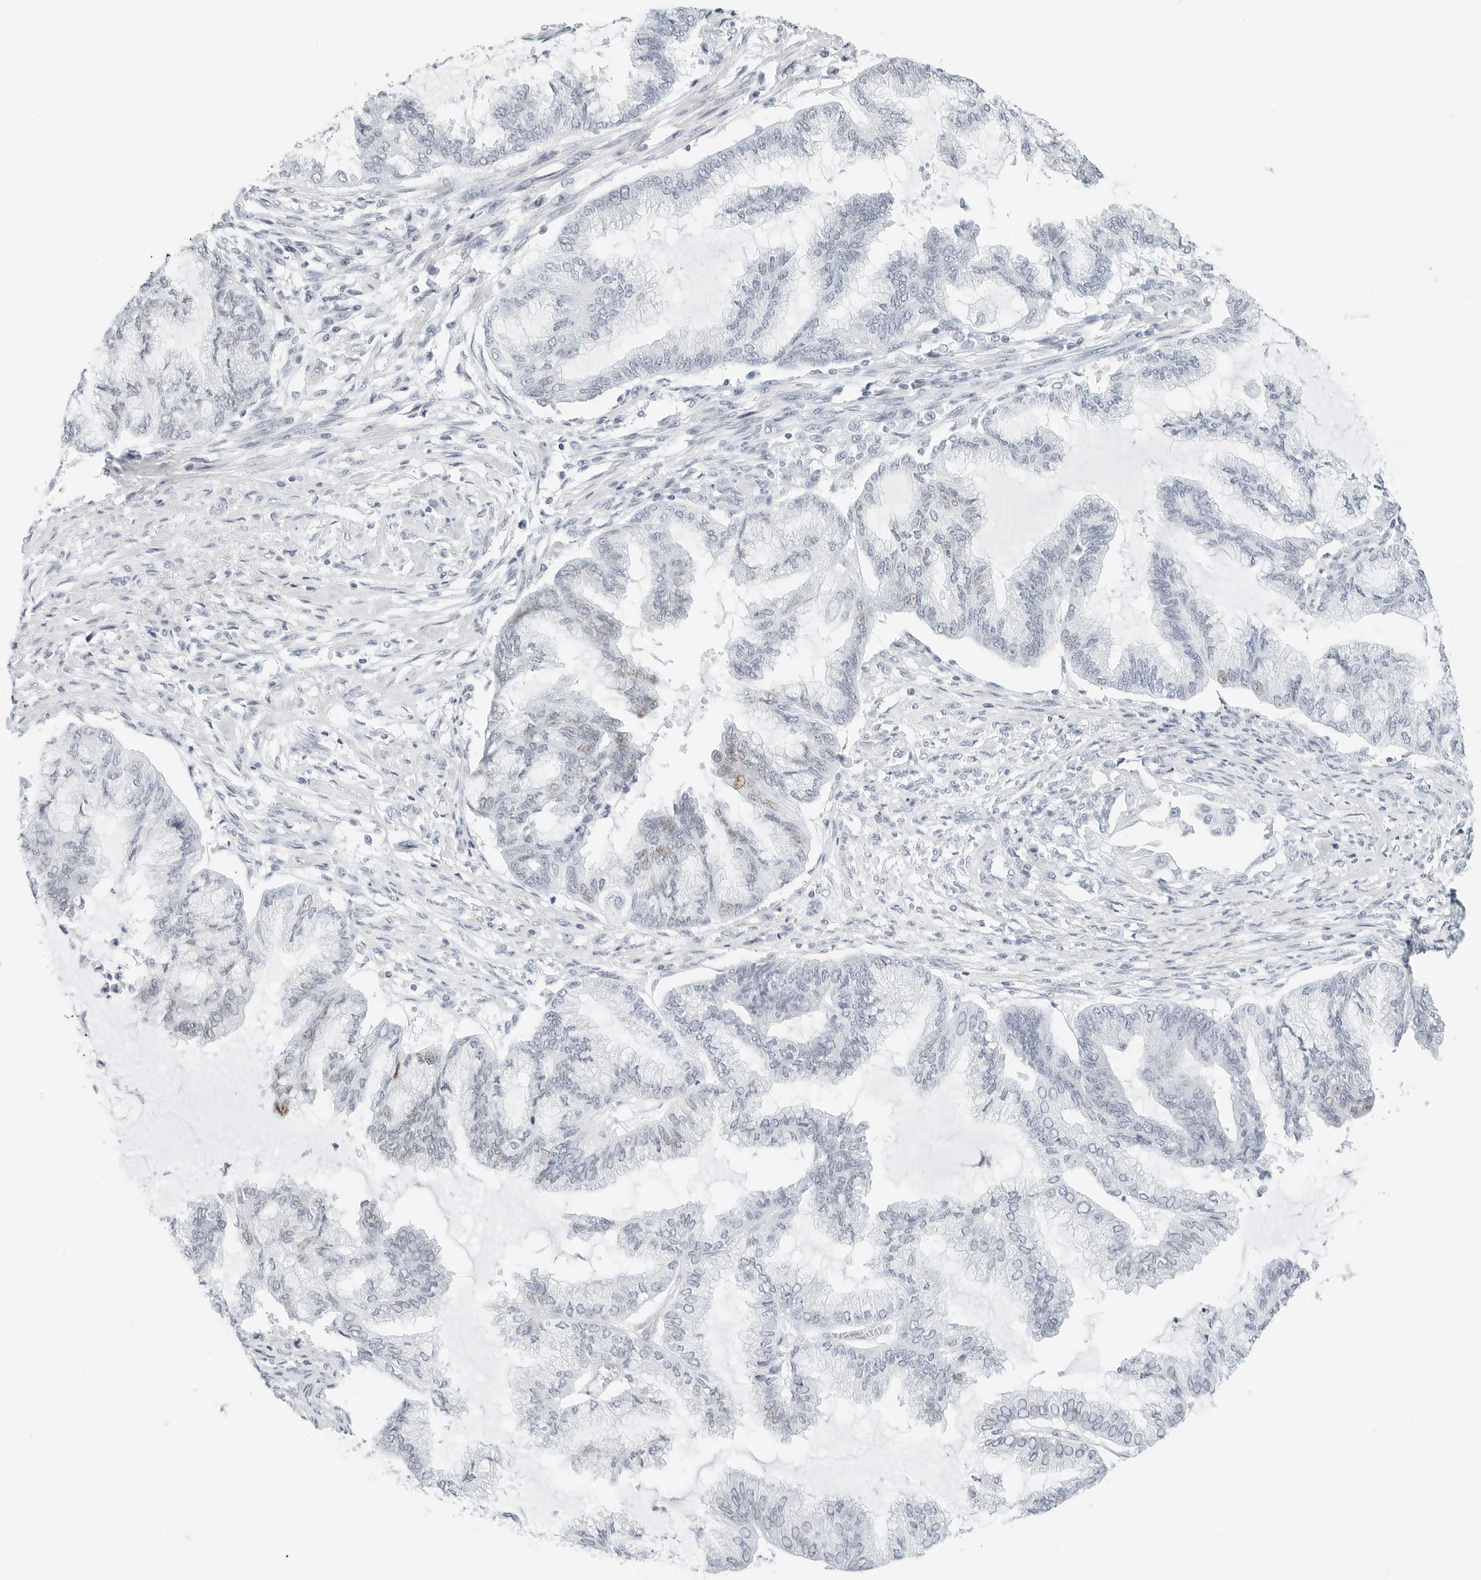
{"staining": {"intensity": "negative", "quantity": "none", "location": "none"}, "tissue": "endometrial cancer", "cell_type": "Tumor cells", "image_type": "cancer", "snomed": [{"axis": "morphology", "description": "Adenocarcinoma, NOS"}, {"axis": "topography", "description": "Endometrium"}], "caption": "Tumor cells show no significant positivity in endometrial adenocarcinoma.", "gene": "NTMT2", "patient": {"sex": "female", "age": 86}}